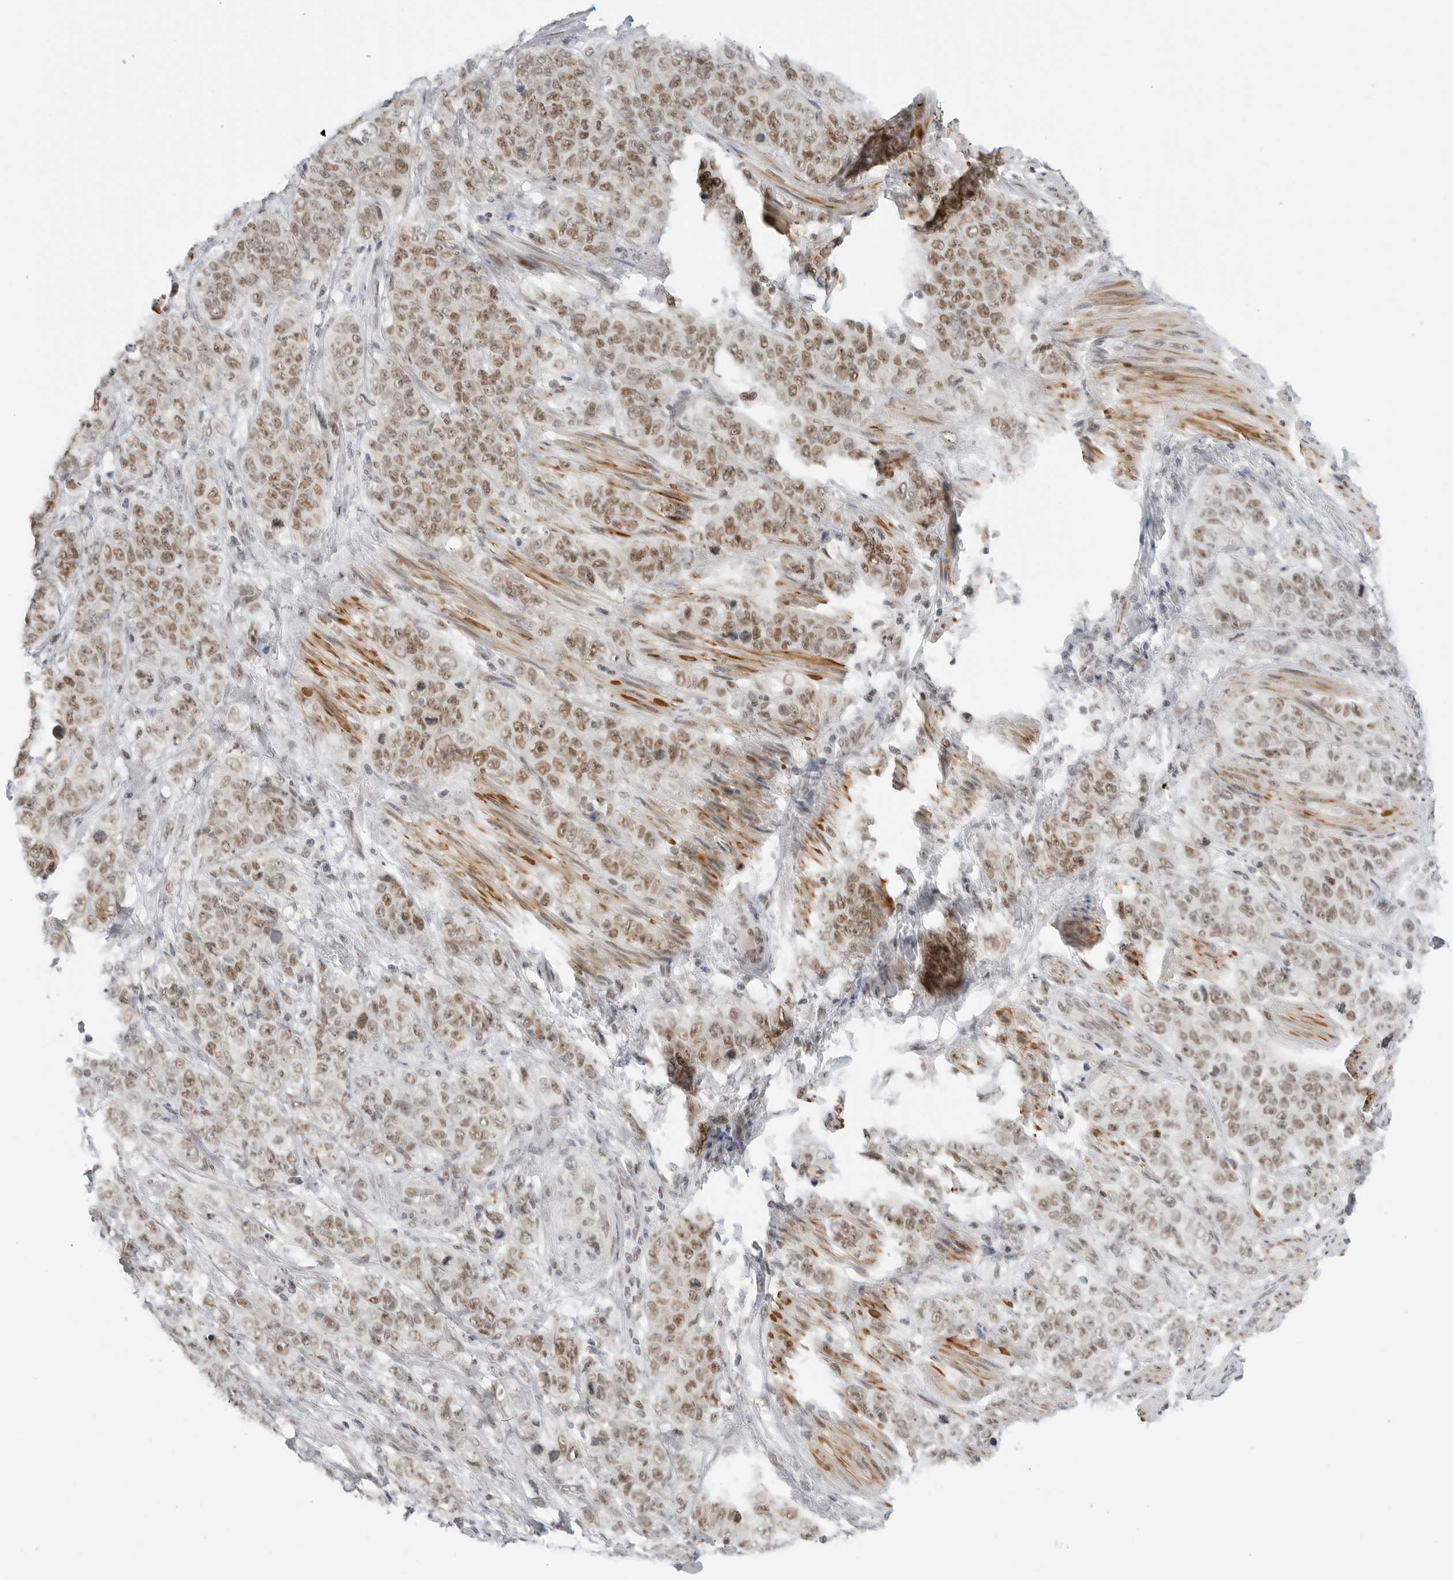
{"staining": {"intensity": "moderate", "quantity": ">75%", "location": "nuclear"}, "tissue": "stomach cancer", "cell_type": "Tumor cells", "image_type": "cancer", "snomed": [{"axis": "morphology", "description": "Adenocarcinoma, NOS"}, {"axis": "topography", "description": "Stomach"}], "caption": "Adenocarcinoma (stomach) tissue reveals moderate nuclear expression in about >75% of tumor cells, visualized by immunohistochemistry.", "gene": "FOXK2", "patient": {"sex": "male", "age": 48}}